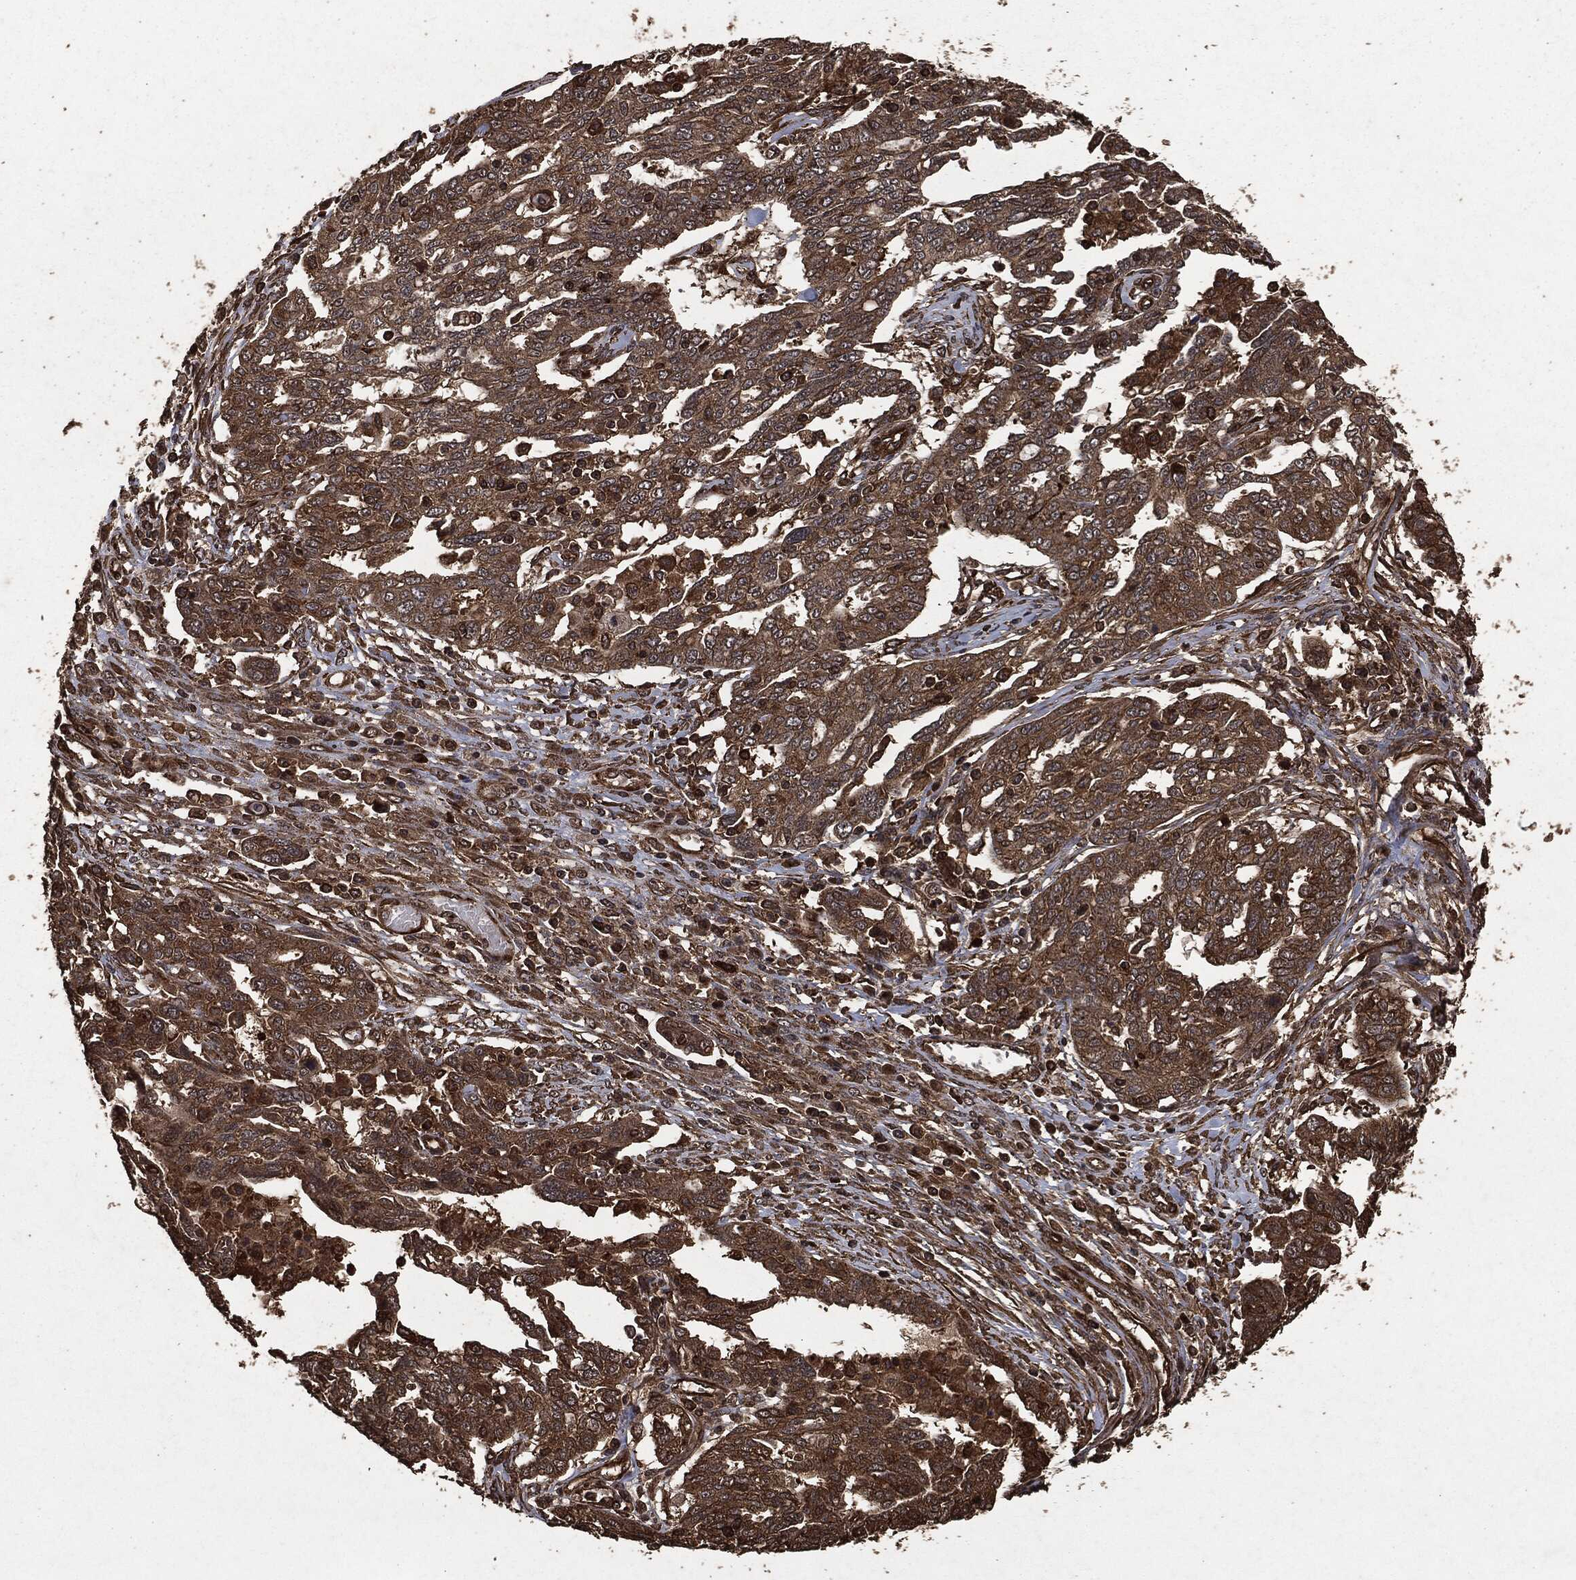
{"staining": {"intensity": "moderate", "quantity": "25%-75%", "location": "cytoplasmic/membranous"}, "tissue": "ovarian cancer", "cell_type": "Tumor cells", "image_type": "cancer", "snomed": [{"axis": "morphology", "description": "Cystadenocarcinoma, serous, NOS"}, {"axis": "topography", "description": "Ovary"}], "caption": "Ovarian cancer was stained to show a protein in brown. There is medium levels of moderate cytoplasmic/membranous positivity in approximately 25%-75% of tumor cells.", "gene": "HRAS", "patient": {"sex": "female", "age": 67}}